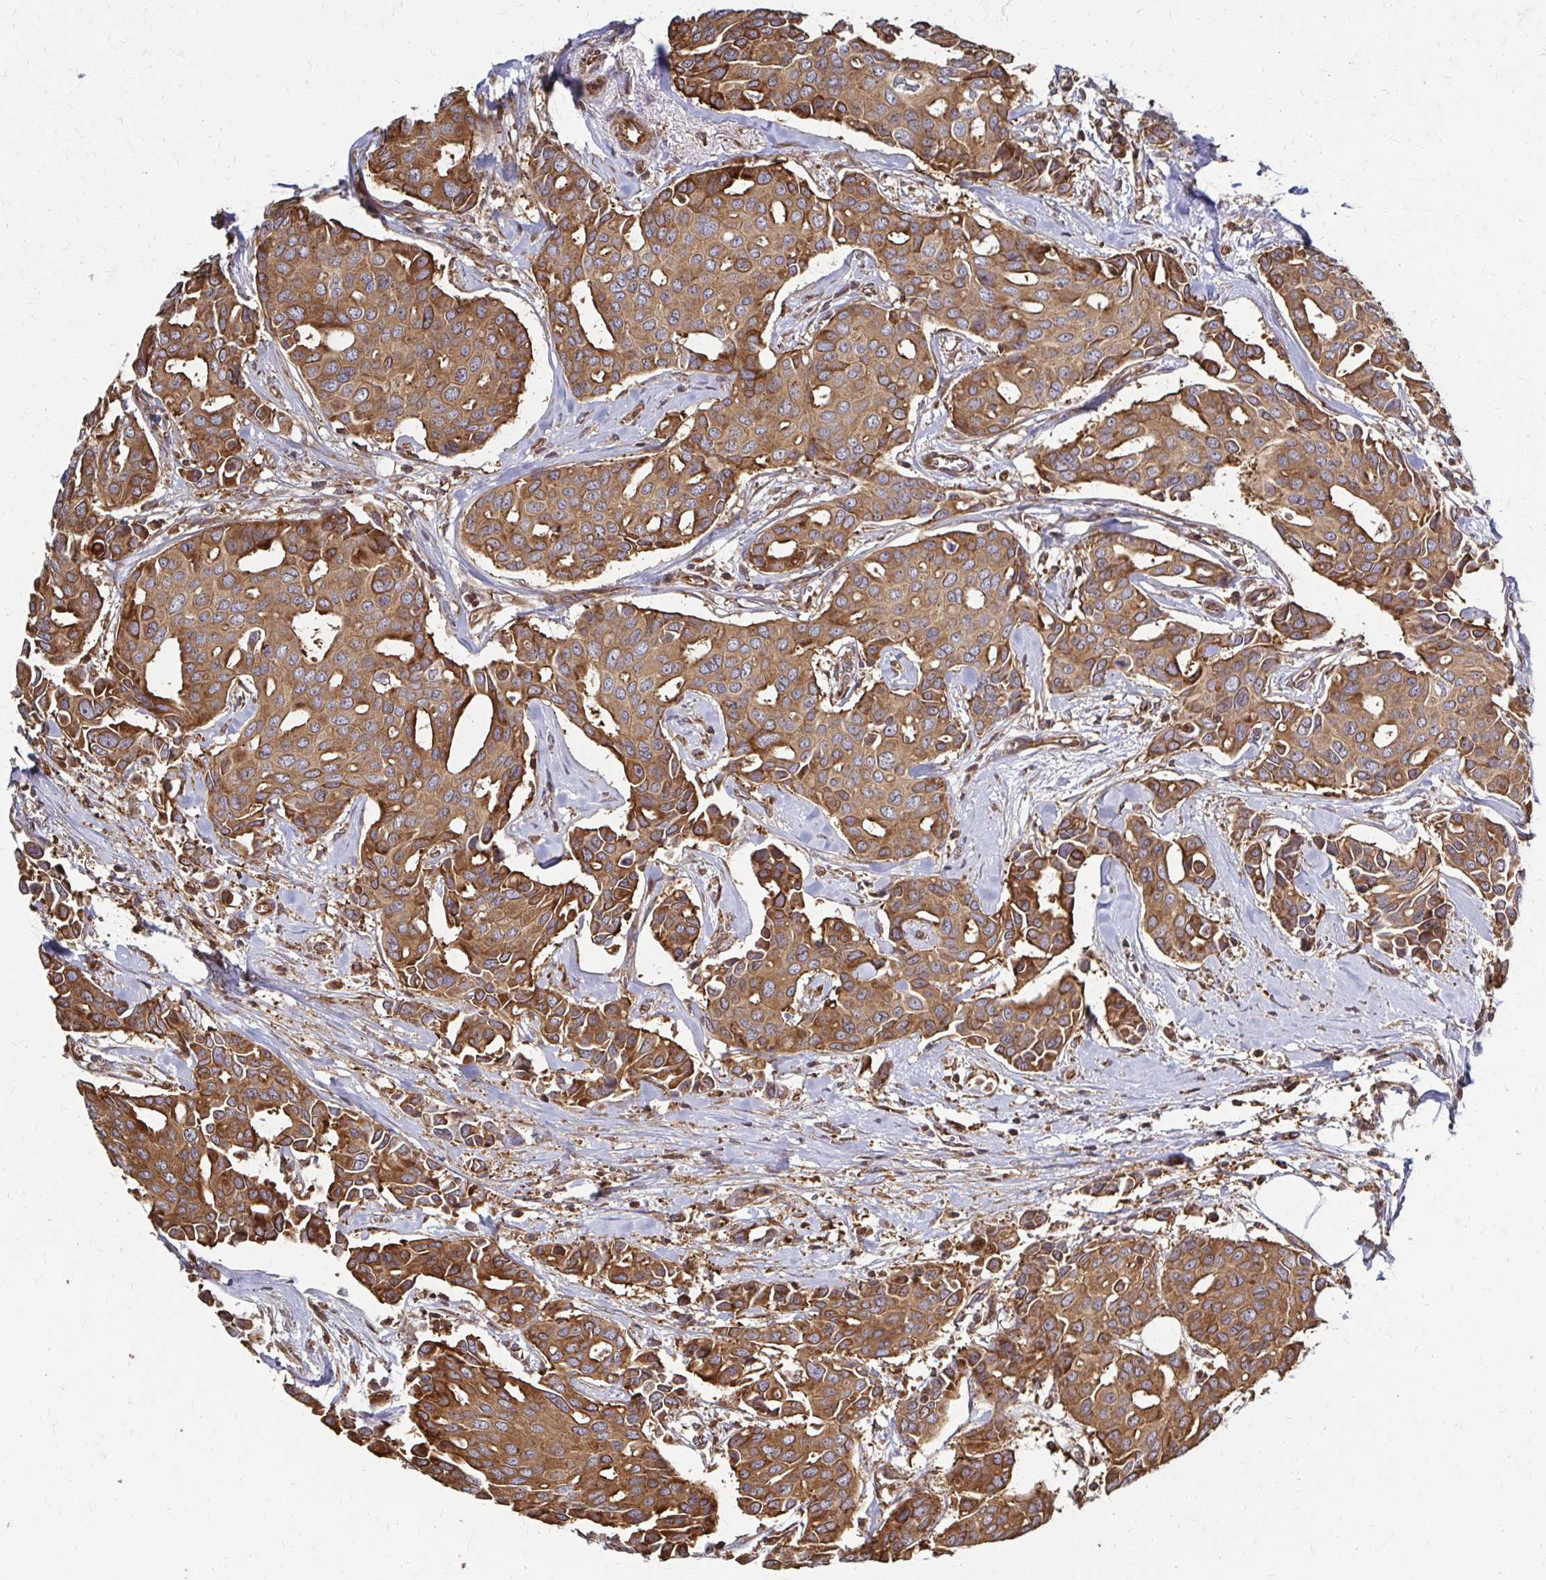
{"staining": {"intensity": "moderate", "quantity": ">75%", "location": "cytoplasmic/membranous"}, "tissue": "breast cancer", "cell_type": "Tumor cells", "image_type": "cancer", "snomed": [{"axis": "morphology", "description": "Duct carcinoma"}, {"axis": "topography", "description": "Breast"}], "caption": "A brown stain highlights moderate cytoplasmic/membranous expression of a protein in breast cancer tumor cells.", "gene": "EEF2", "patient": {"sex": "female", "age": 54}}